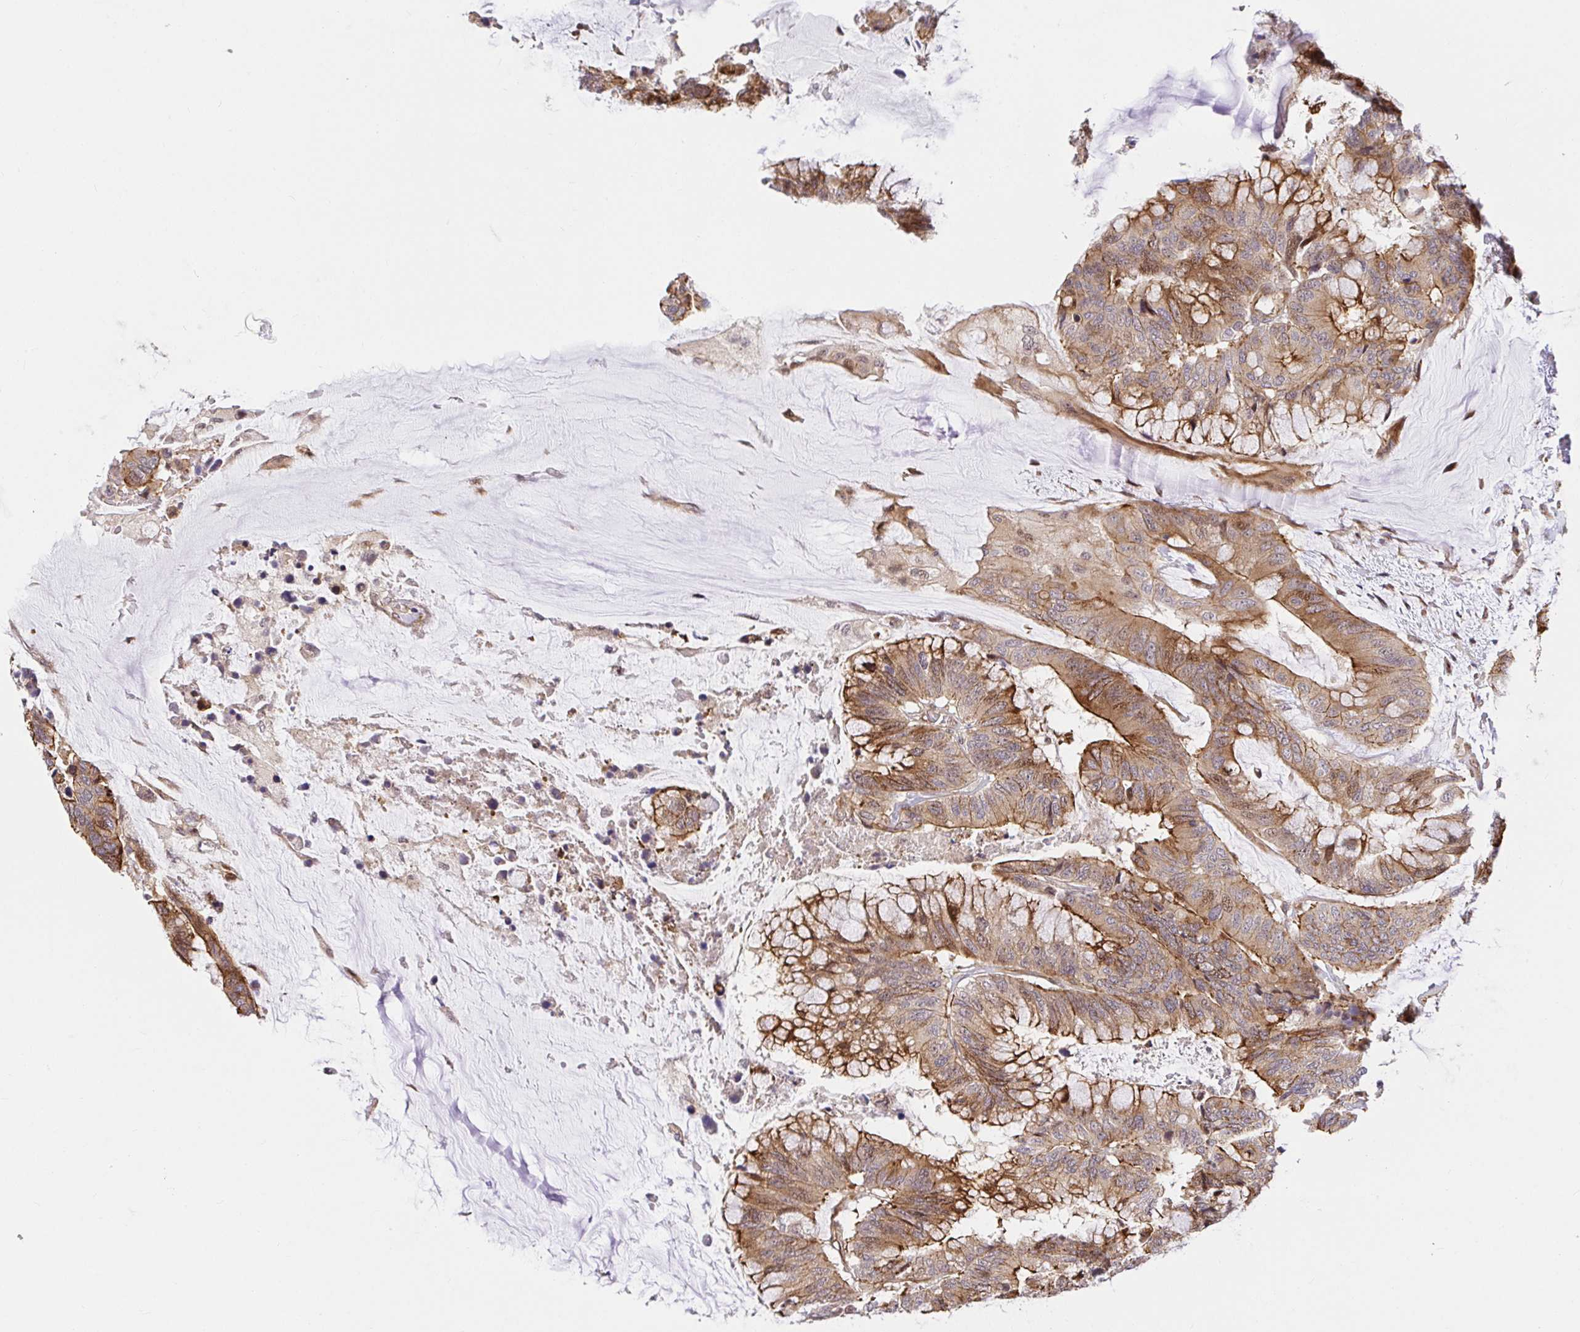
{"staining": {"intensity": "moderate", "quantity": ">75%", "location": "cytoplasmic/membranous"}, "tissue": "colorectal cancer", "cell_type": "Tumor cells", "image_type": "cancer", "snomed": [{"axis": "morphology", "description": "Adenocarcinoma, NOS"}, {"axis": "topography", "description": "Rectum"}], "caption": "Tumor cells show medium levels of moderate cytoplasmic/membranous positivity in approximately >75% of cells in colorectal adenocarcinoma. Ihc stains the protein in brown and the nuclei are stained blue.", "gene": "TRIM55", "patient": {"sex": "female", "age": 59}}